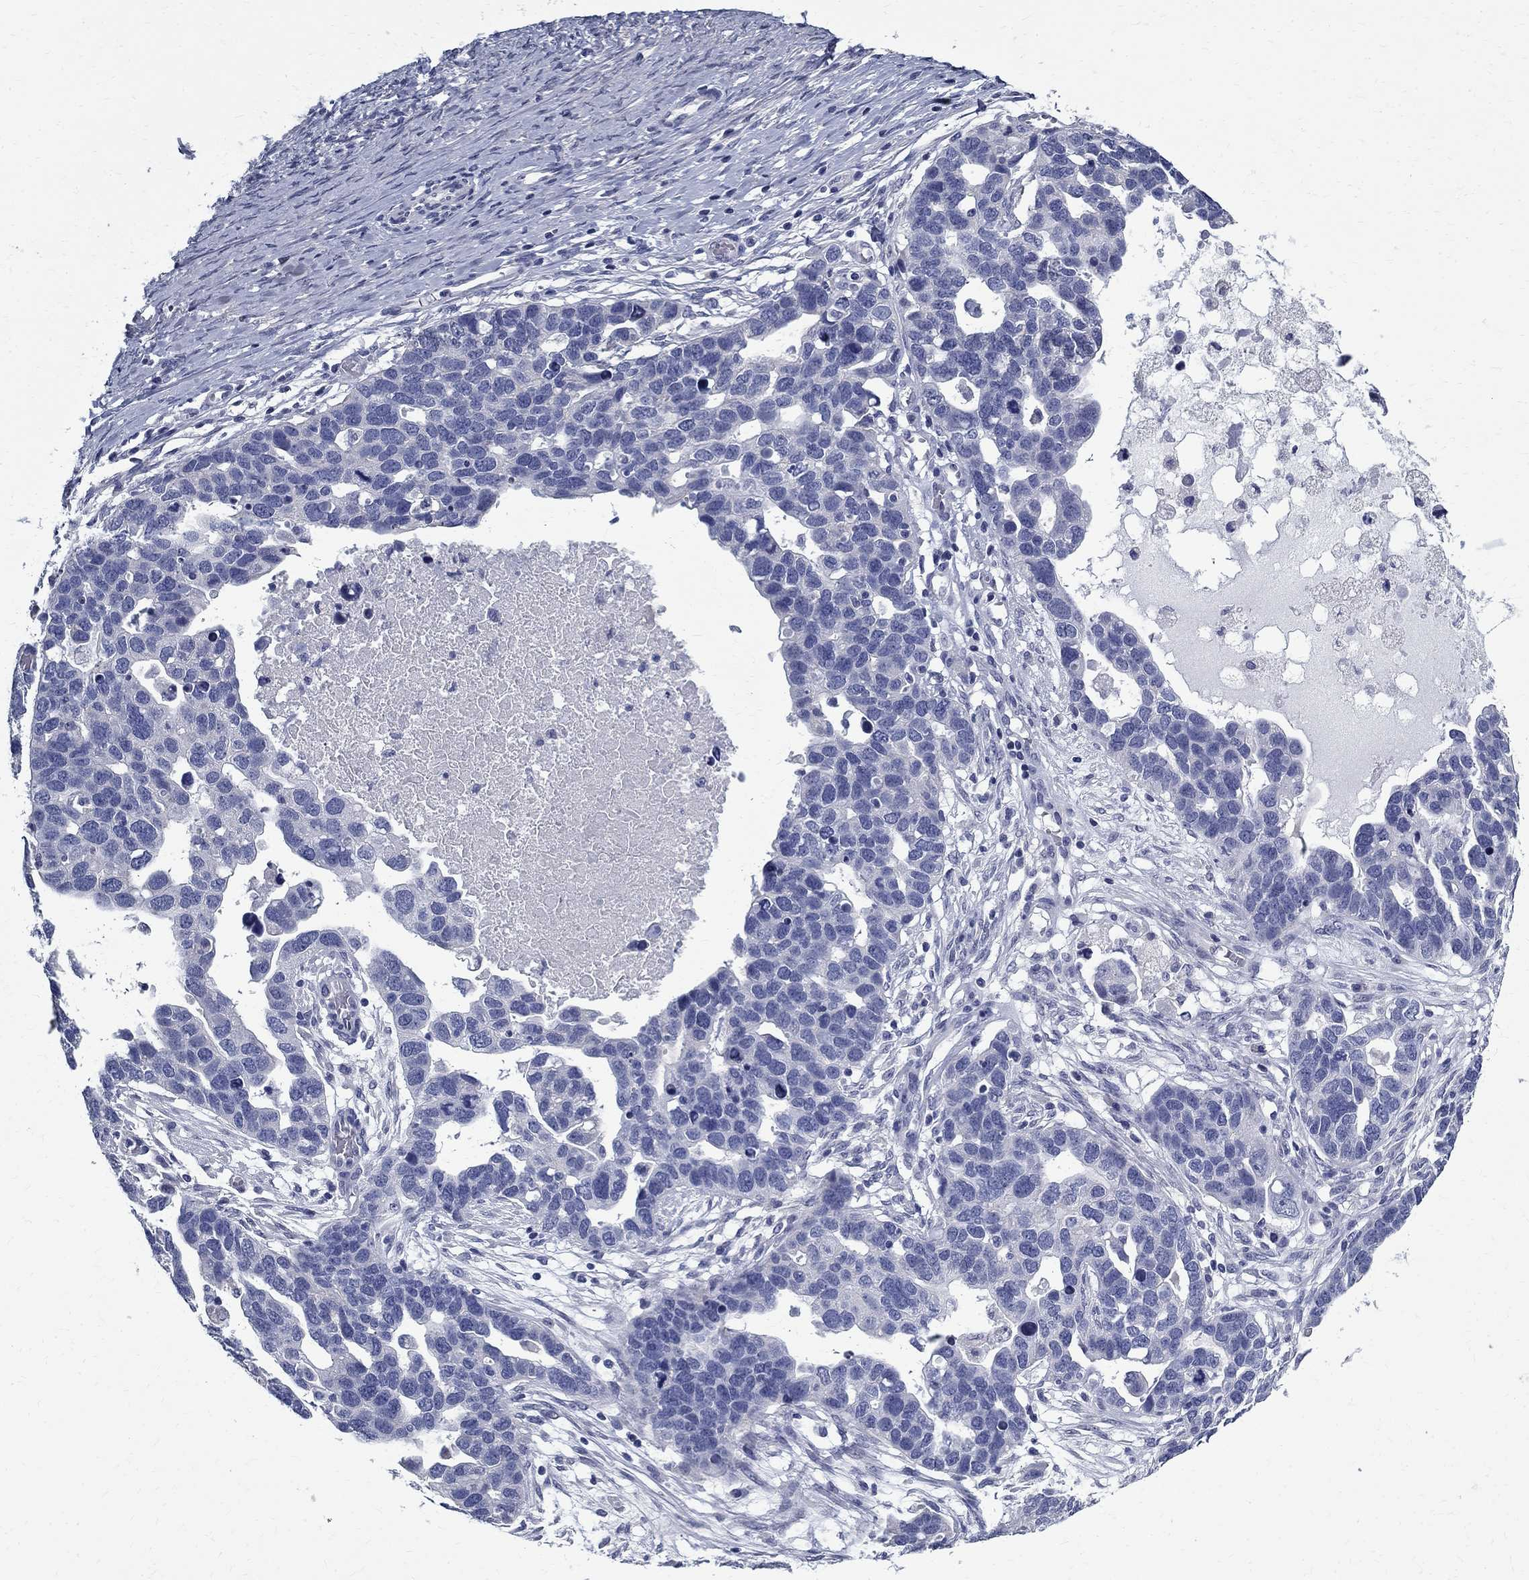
{"staining": {"intensity": "negative", "quantity": "none", "location": "none"}, "tissue": "ovarian cancer", "cell_type": "Tumor cells", "image_type": "cancer", "snomed": [{"axis": "morphology", "description": "Cystadenocarcinoma, serous, NOS"}, {"axis": "topography", "description": "Ovary"}], "caption": "This is an immunohistochemistry micrograph of human ovarian cancer (serous cystadenocarcinoma). There is no staining in tumor cells.", "gene": "TGM4", "patient": {"sex": "female", "age": 54}}